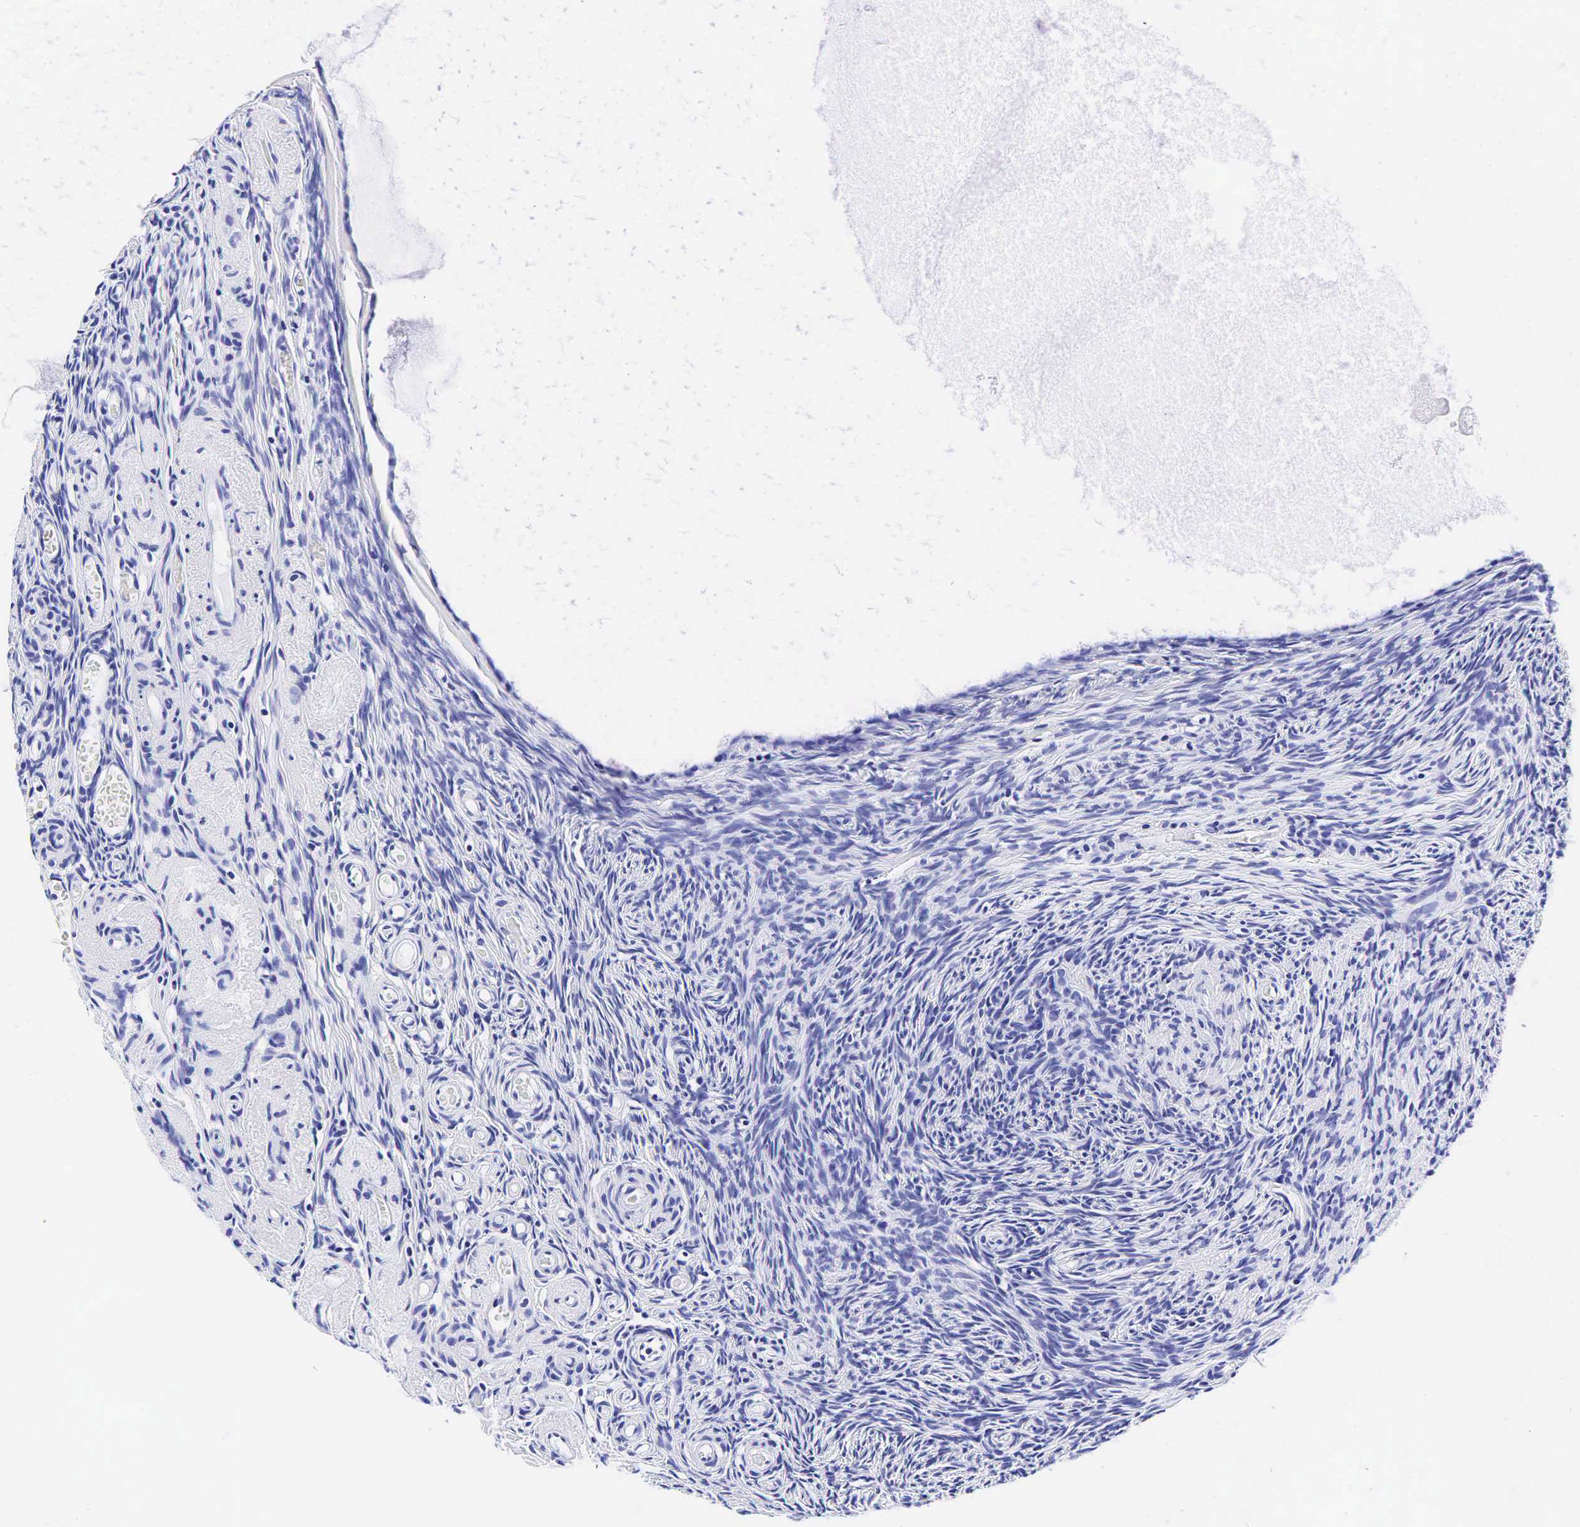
{"staining": {"intensity": "negative", "quantity": "none", "location": "none"}, "tissue": "ovary", "cell_type": "Ovarian stroma cells", "image_type": "normal", "snomed": [{"axis": "morphology", "description": "Normal tissue, NOS"}, {"axis": "topography", "description": "Ovary"}], "caption": "This is a histopathology image of IHC staining of unremarkable ovary, which shows no expression in ovarian stroma cells.", "gene": "GAST", "patient": {"sex": "female", "age": 78}}